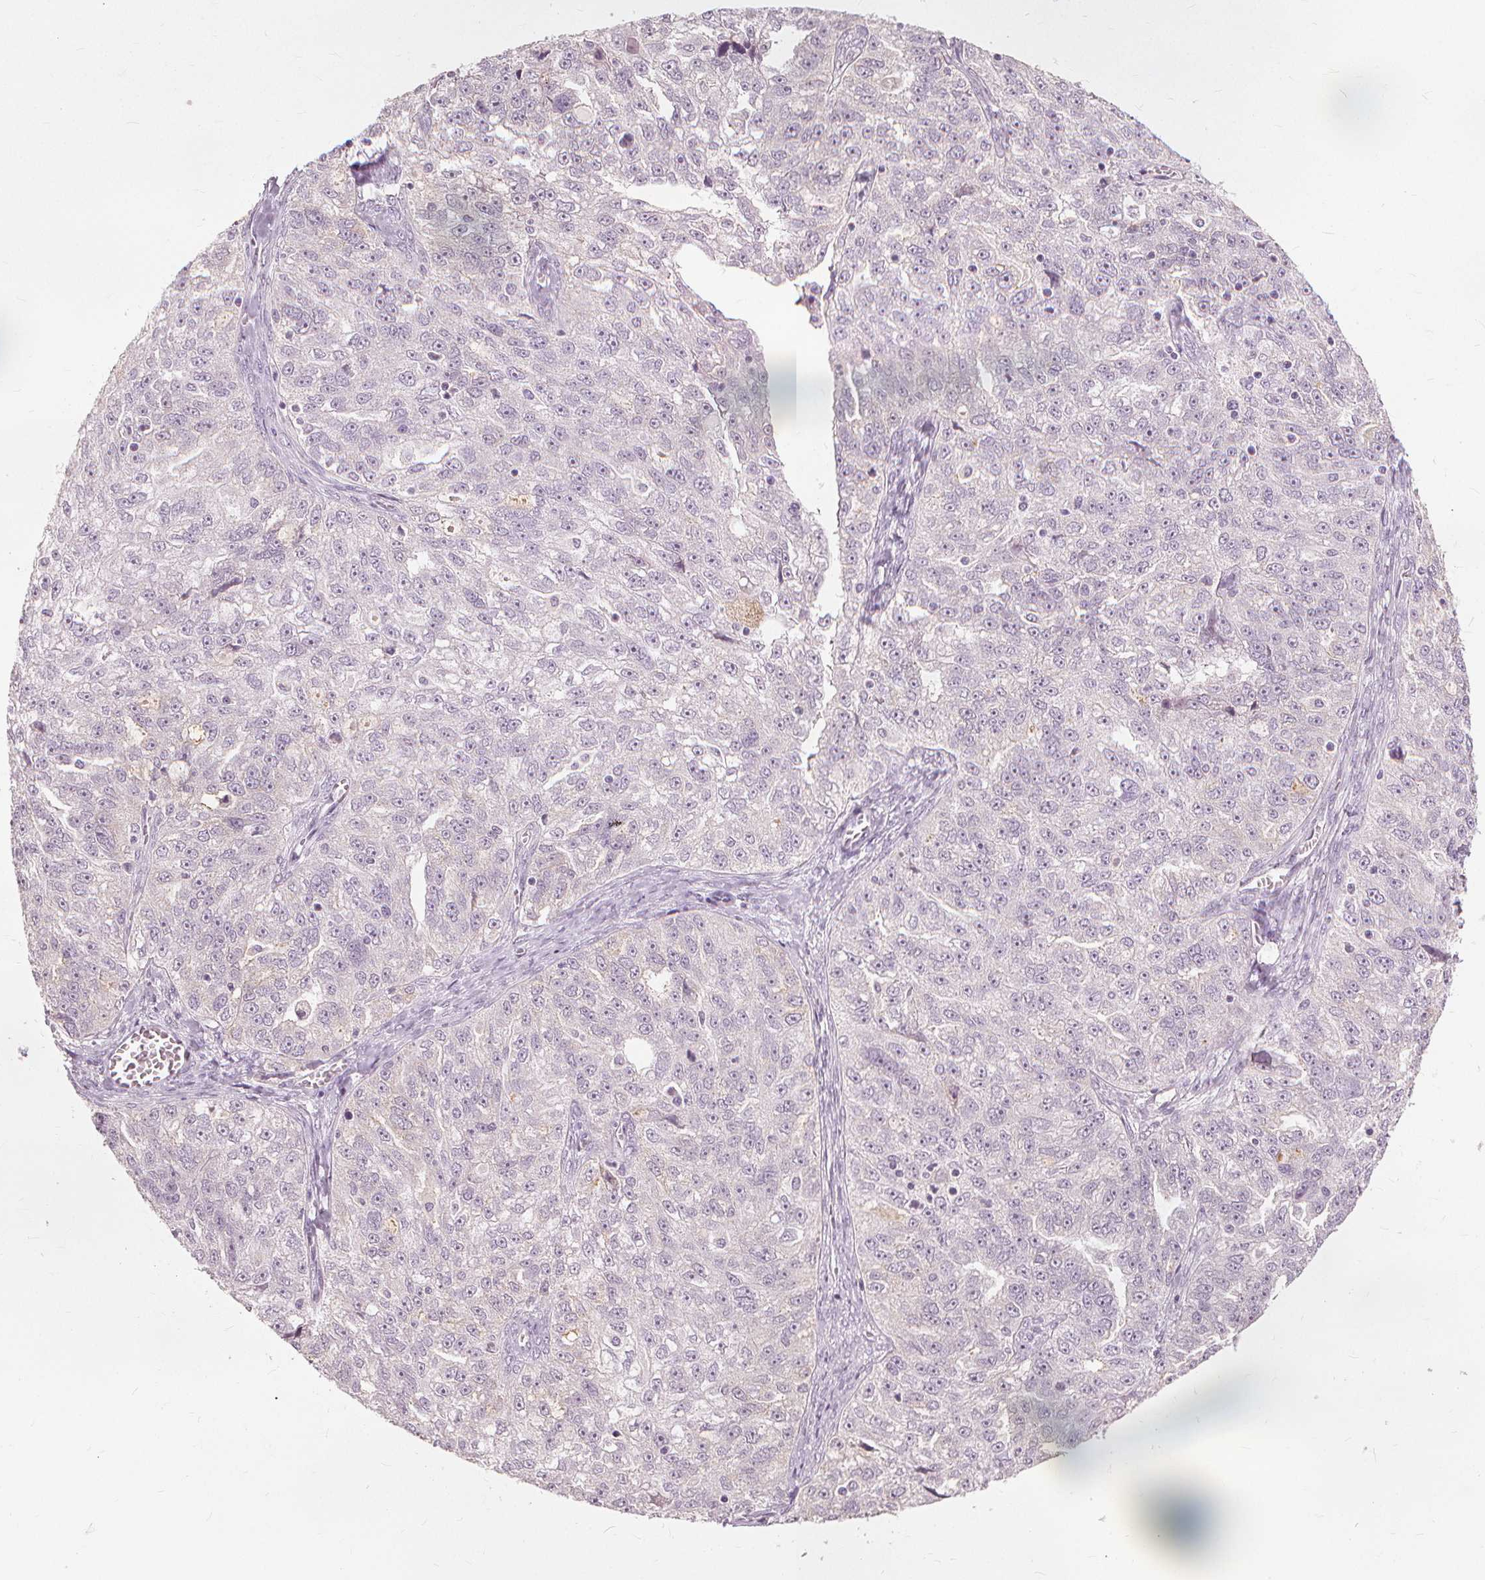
{"staining": {"intensity": "negative", "quantity": "none", "location": "none"}, "tissue": "ovarian cancer", "cell_type": "Tumor cells", "image_type": "cancer", "snomed": [{"axis": "morphology", "description": "Cystadenocarcinoma, serous, NOS"}, {"axis": "topography", "description": "Ovary"}], "caption": "Immunohistochemistry (IHC) photomicrograph of neoplastic tissue: human ovarian cancer stained with DAB exhibits no significant protein positivity in tumor cells.", "gene": "SFTPD", "patient": {"sex": "female", "age": 51}}